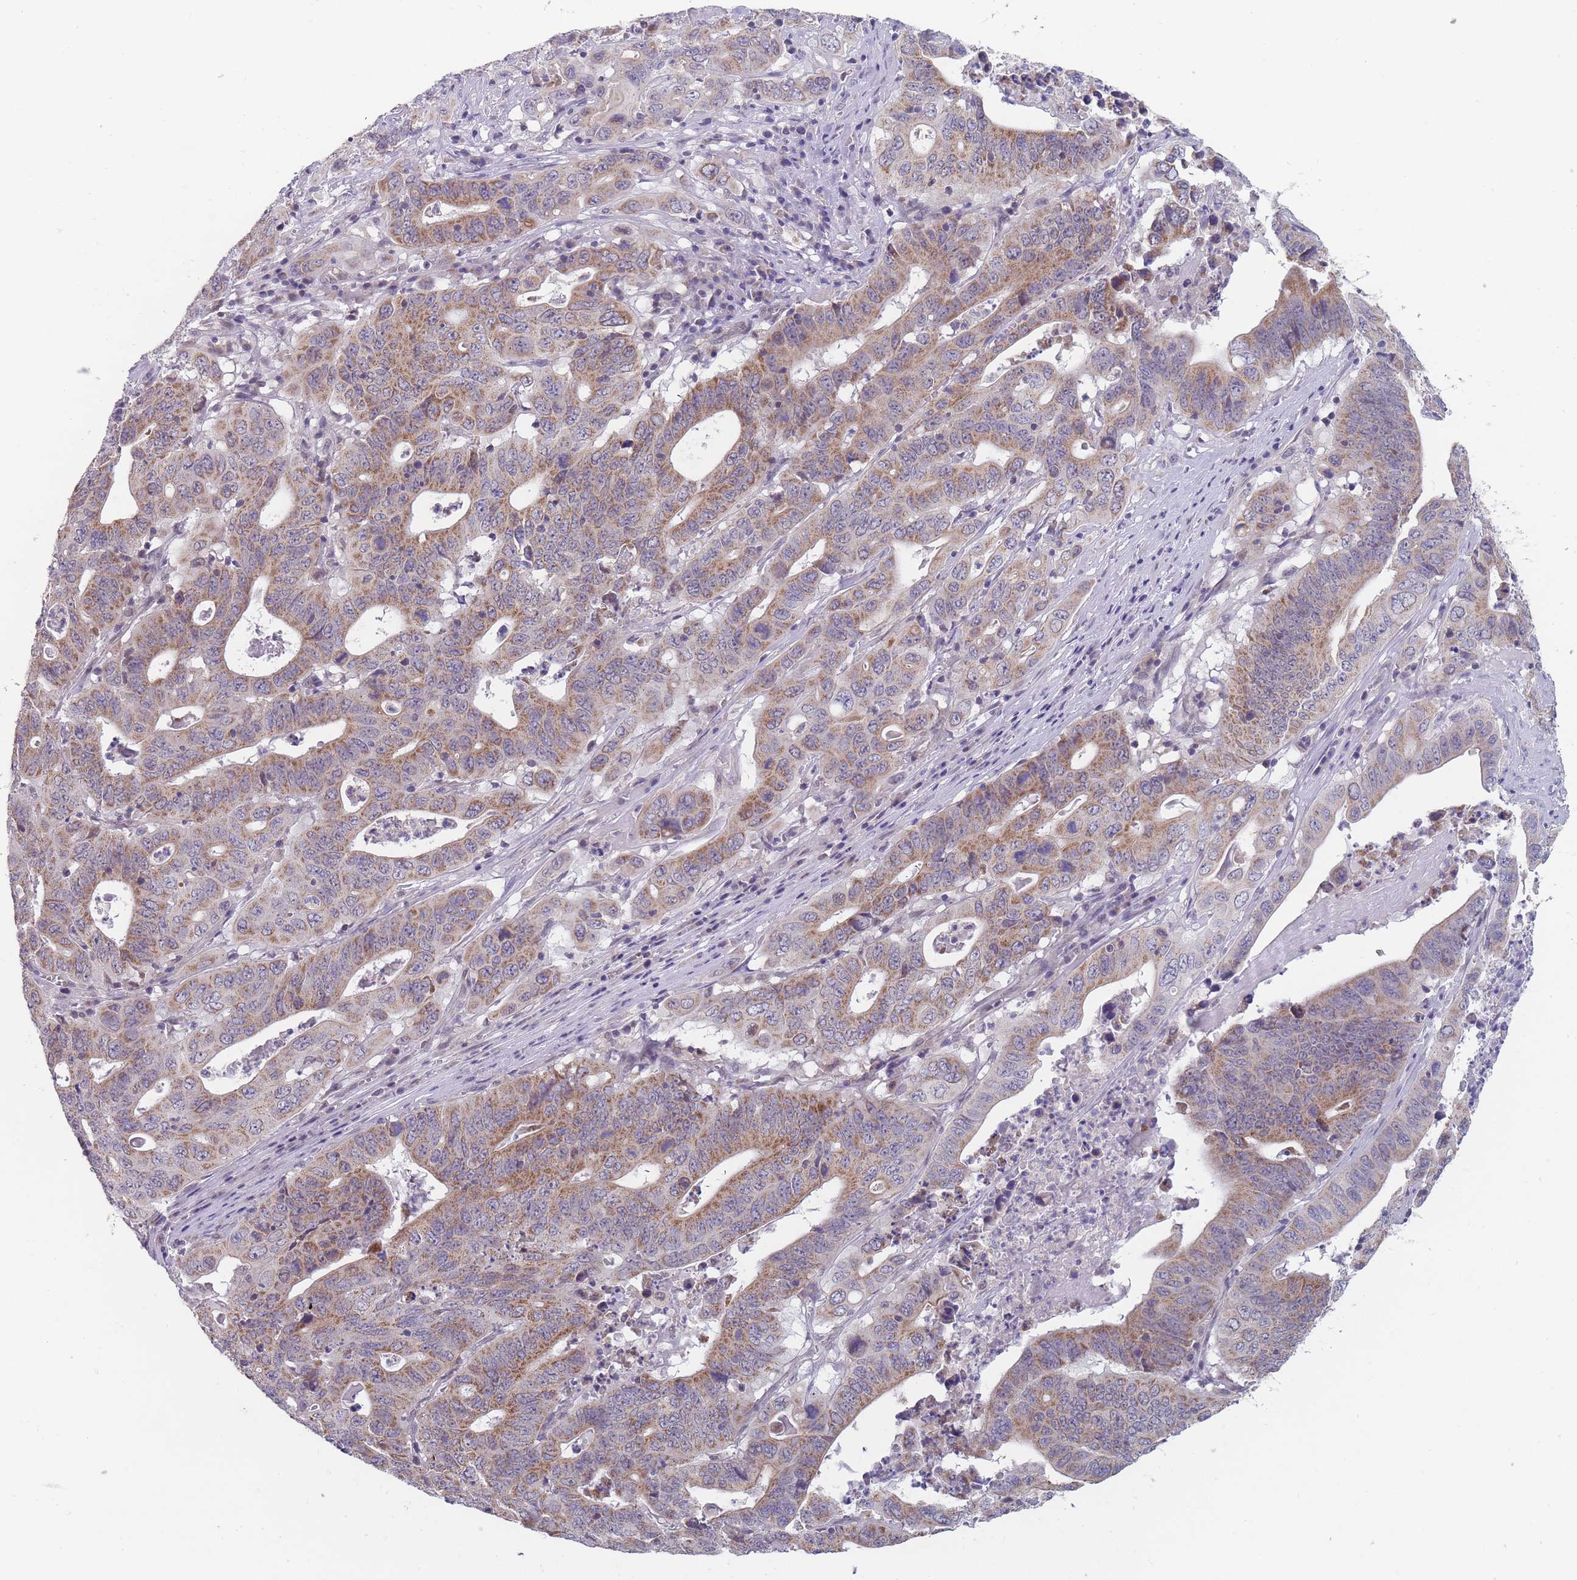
{"staining": {"intensity": "moderate", "quantity": ">75%", "location": "cytoplasmic/membranous"}, "tissue": "lung cancer", "cell_type": "Tumor cells", "image_type": "cancer", "snomed": [{"axis": "morphology", "description": "Adenocarcinoma, NOS"}, {"axis": "topography", "description": "Lung"}], "caption": "Lung cancer stained for a protein (brown) shows moderate cytoplasmic/membranous positive expression in about >75% of tumor cells.", "gene": "PEX7", "patient": {"sex": "female", "age": 60}}